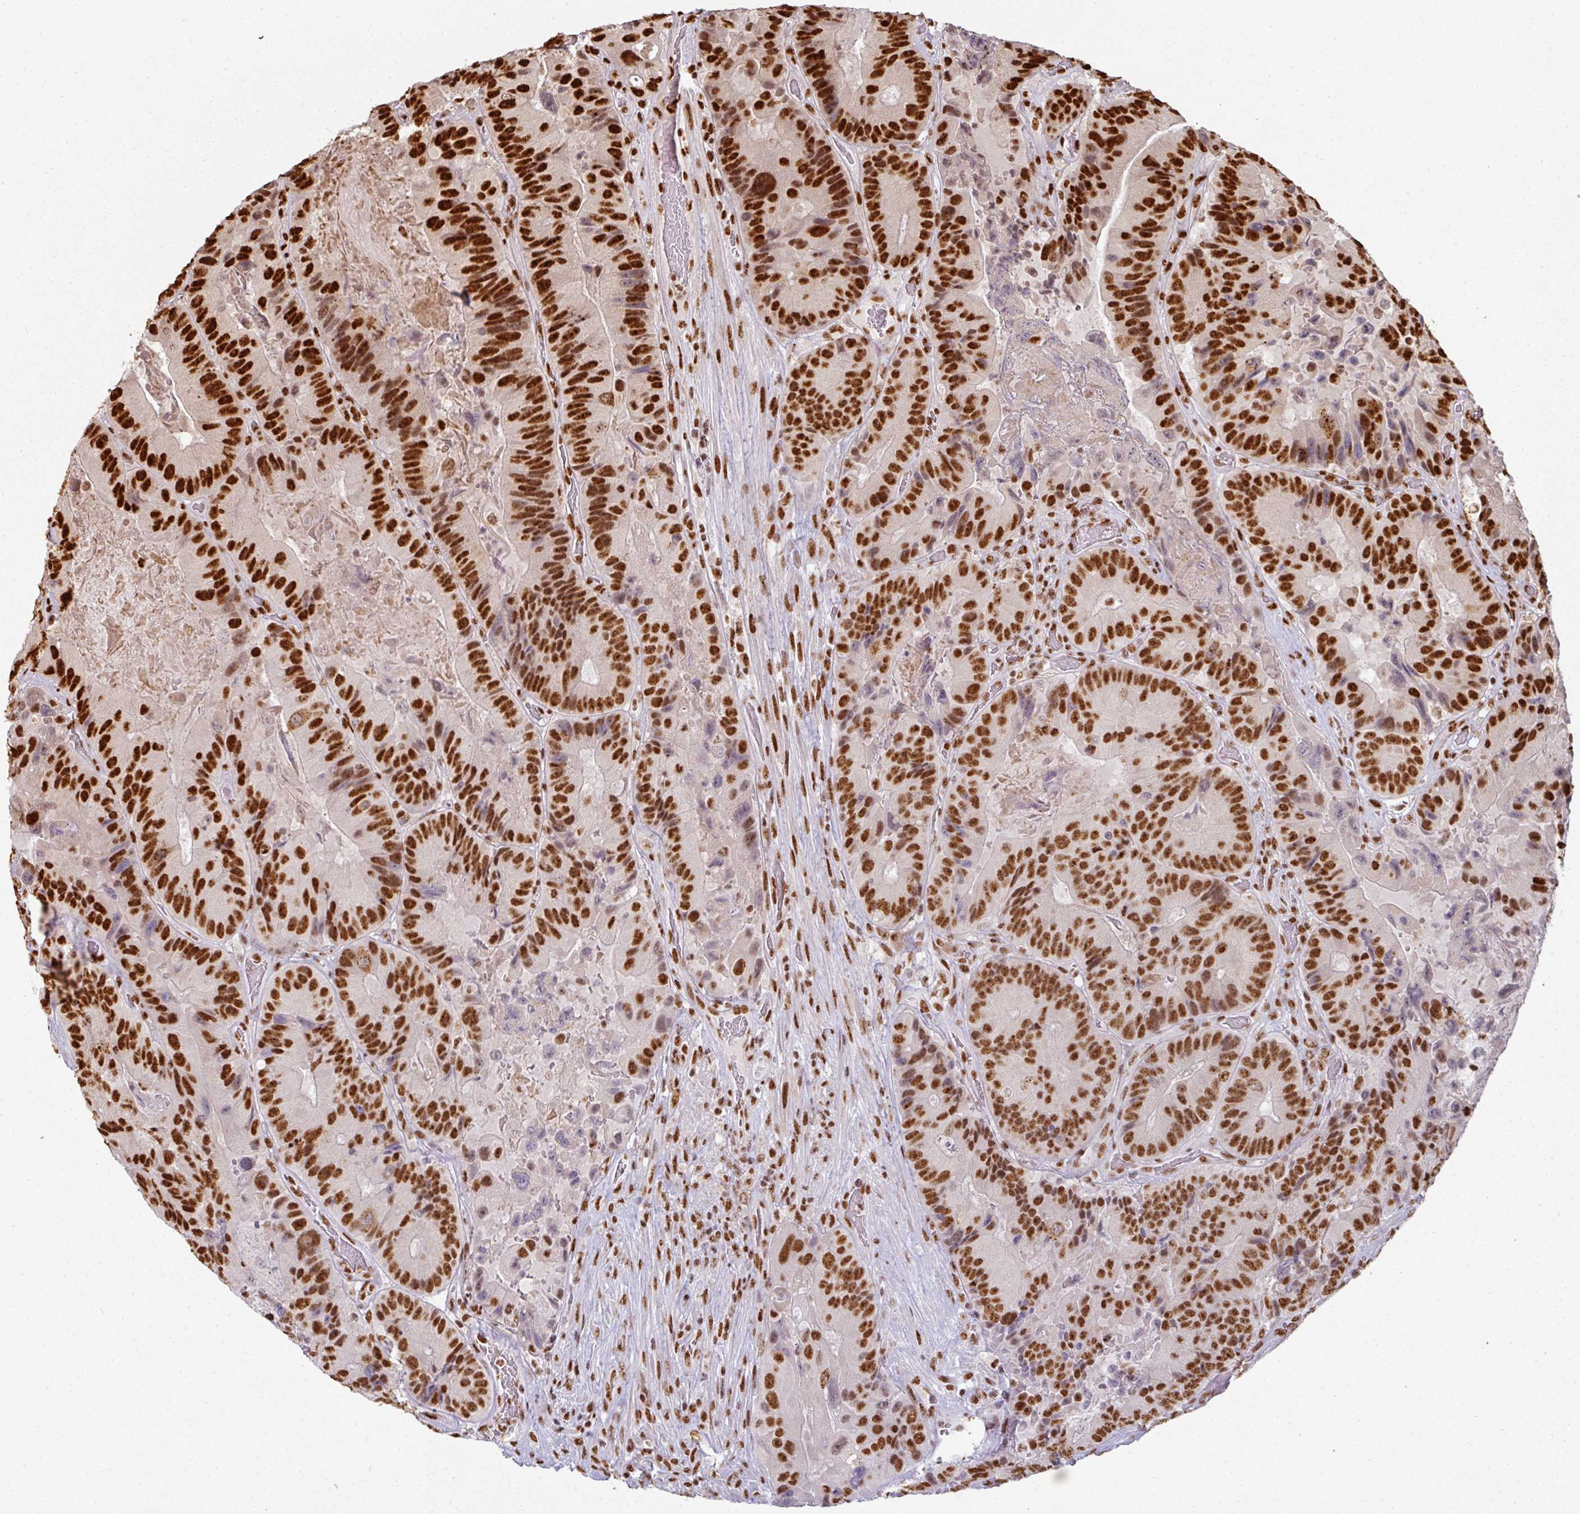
{"staining": {"intensity": "strong", "quantity": ">75%", "location": "nuclear"}, "tissue": "colorectal cancer", "cell_type": "Tumor cells", "image_type": "cancer", "snomed": [{"axis": "morphology", "description": "Adenocarcinoma, NOS"}, {"axis": "topography", "description": "Colon"}], "caption": "Colorectal cancer stained with immunohistochemistry (IHC) exhibits strong nuclear positivity in approximately >75% of tumor cells. Using DAB (brown) and hematoxylin (blue) stains, captured at high magnification using brightfield microscopy.", "gene": "SIK3", "patient": {"sex": "female", "age": 86}}